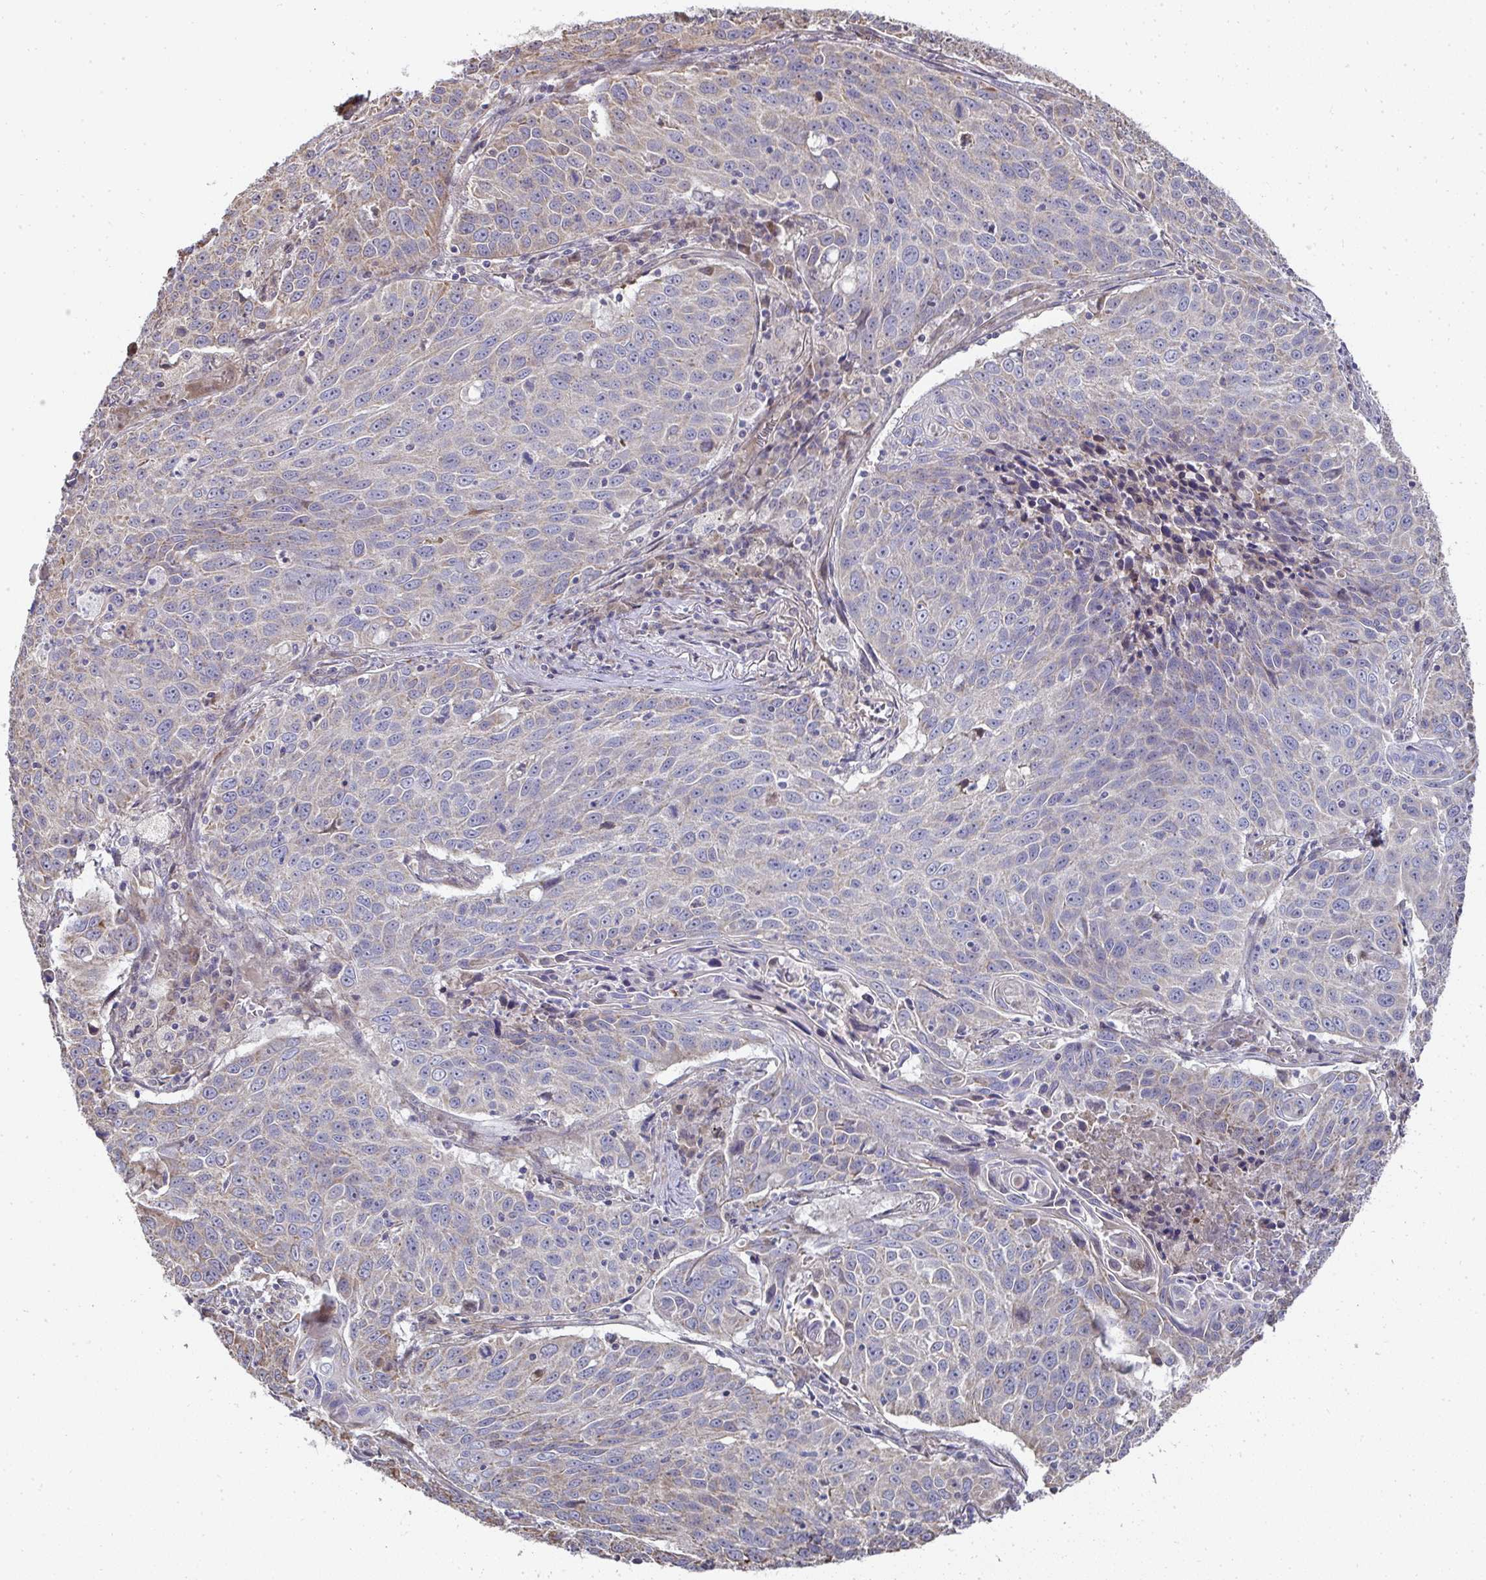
{"staining": {"intensity": "weak", "quantity": "<25%", "location": "cytoplasmic/membranous"}, "tissue": "lung cancer", "cell_type": "Tumor cells", "image_type": "cancer", "snomed": [{"axis": "morphology", "description": "Squamous cell carcinoma, NOS"}, {"axis": "topography", "description": "Lung"}], "caption": "This micrograph is of lung squamous cell carcinoma stained with immunohistochemistry (IHC) to label a protein in brown with the nuclei are counter-stained blue. There is no staining in tumor cells. The staining was performed using DAB (3,3'-diaminobenzidine) to visualize the protein expression in brown, while the nuclei were stained in blue with hematoxylin (Magnification: 20x).", "gene": "AGTPBP1", "patient": {"sex": "male", "age": 78}}